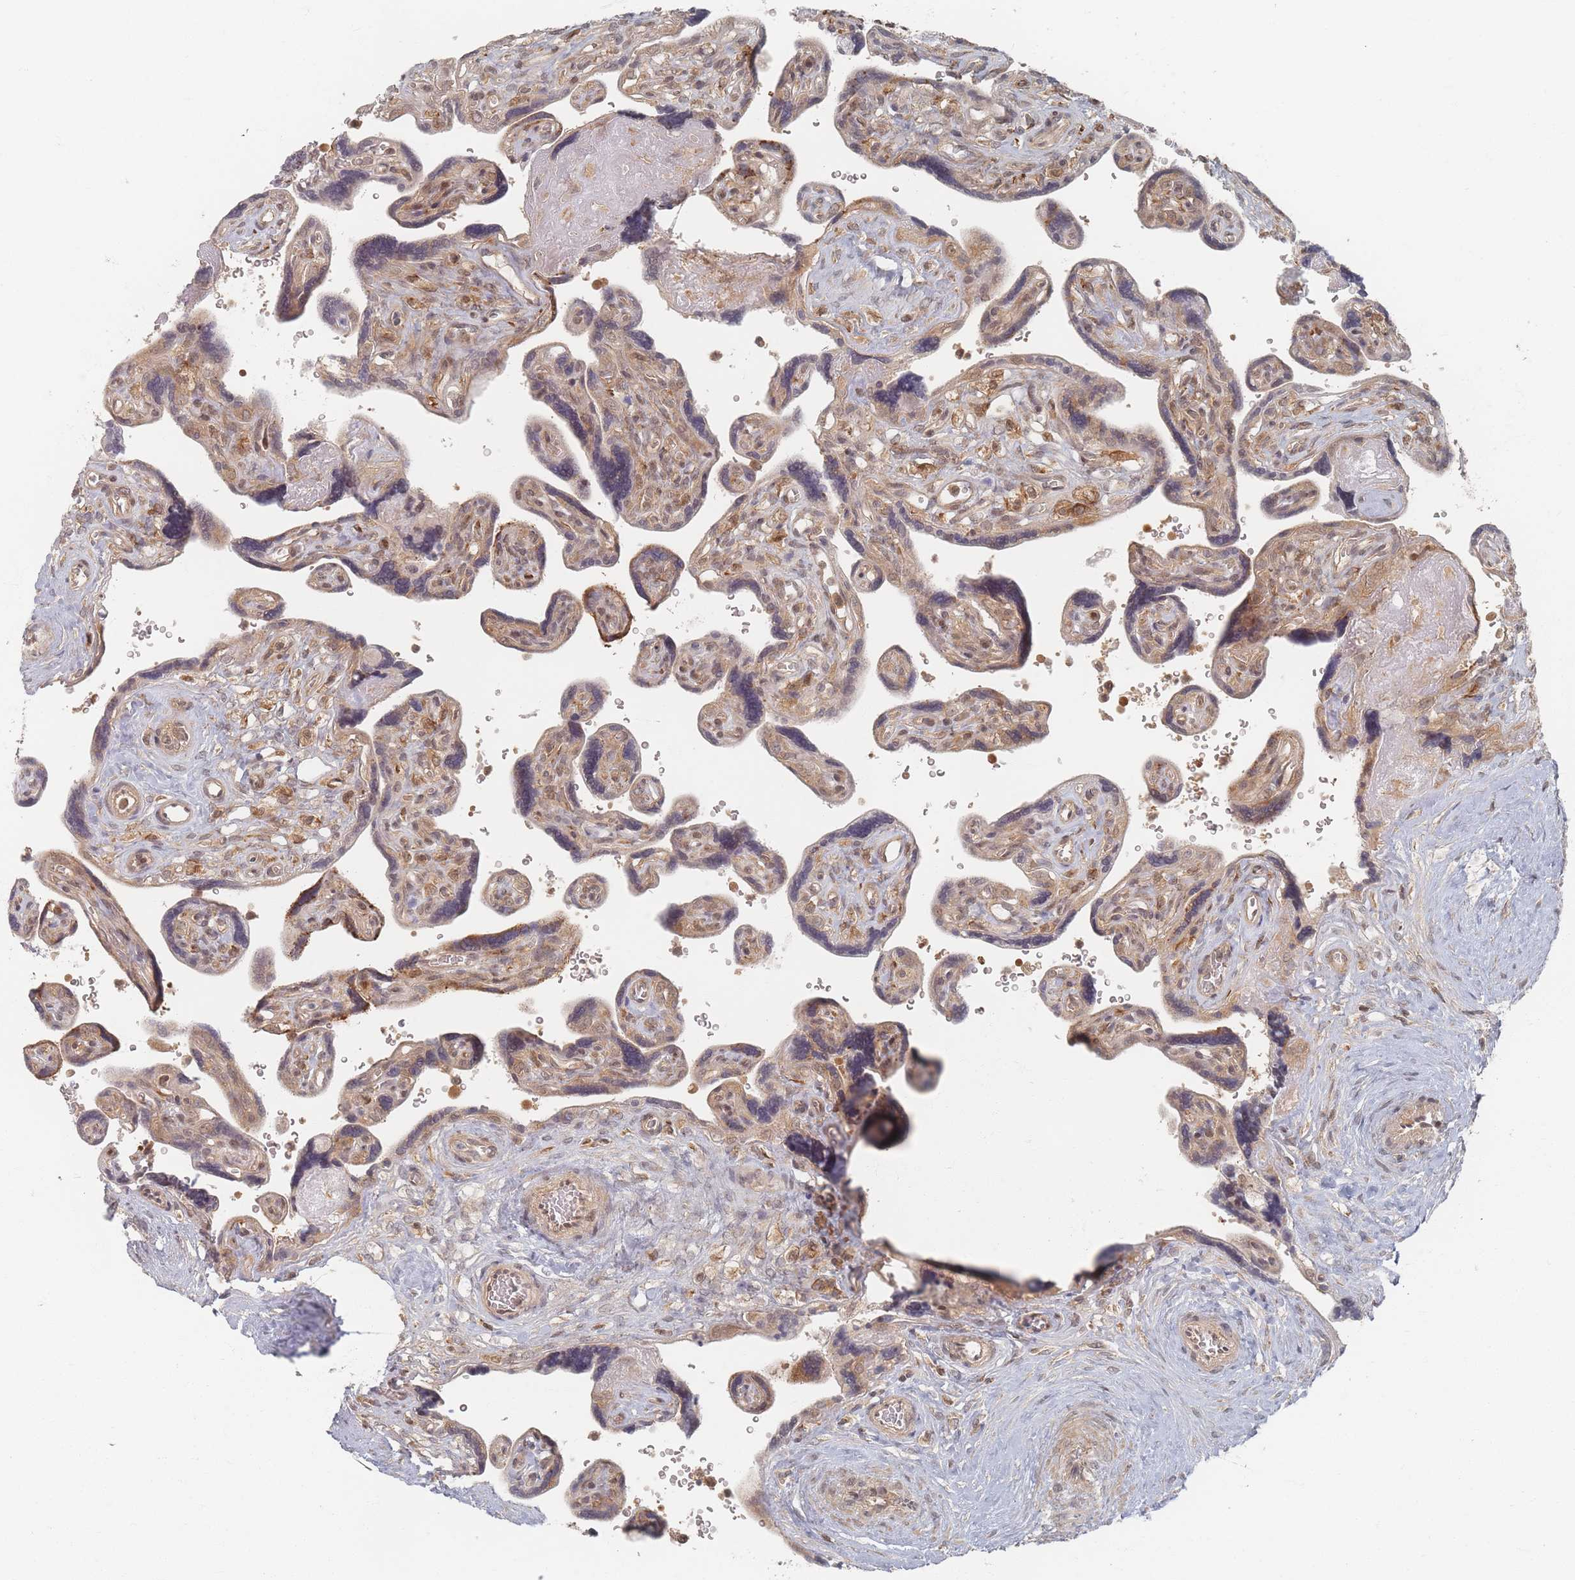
{"staining": {"intensity": "weak", "quantity": ">75%", "location": "cytoplasmic/membranous"}, "tissue": "placenta", "cell_type": "Trophoblastic cells", "image_type": "normal", "snomed": [{"axis": "morphology", "description": "Normal tissue, NOS"}, {"axis": "topography", "description": "Placenta"}], "caption": "Immunohistochemical staining of unremarkable human placenta displays low levels of weak cytoplasmic/membranous positivity in about >75% of trophoblastic cells.", "gene": "PSMD9", "patient": {"sex": "female", "age": 39}}